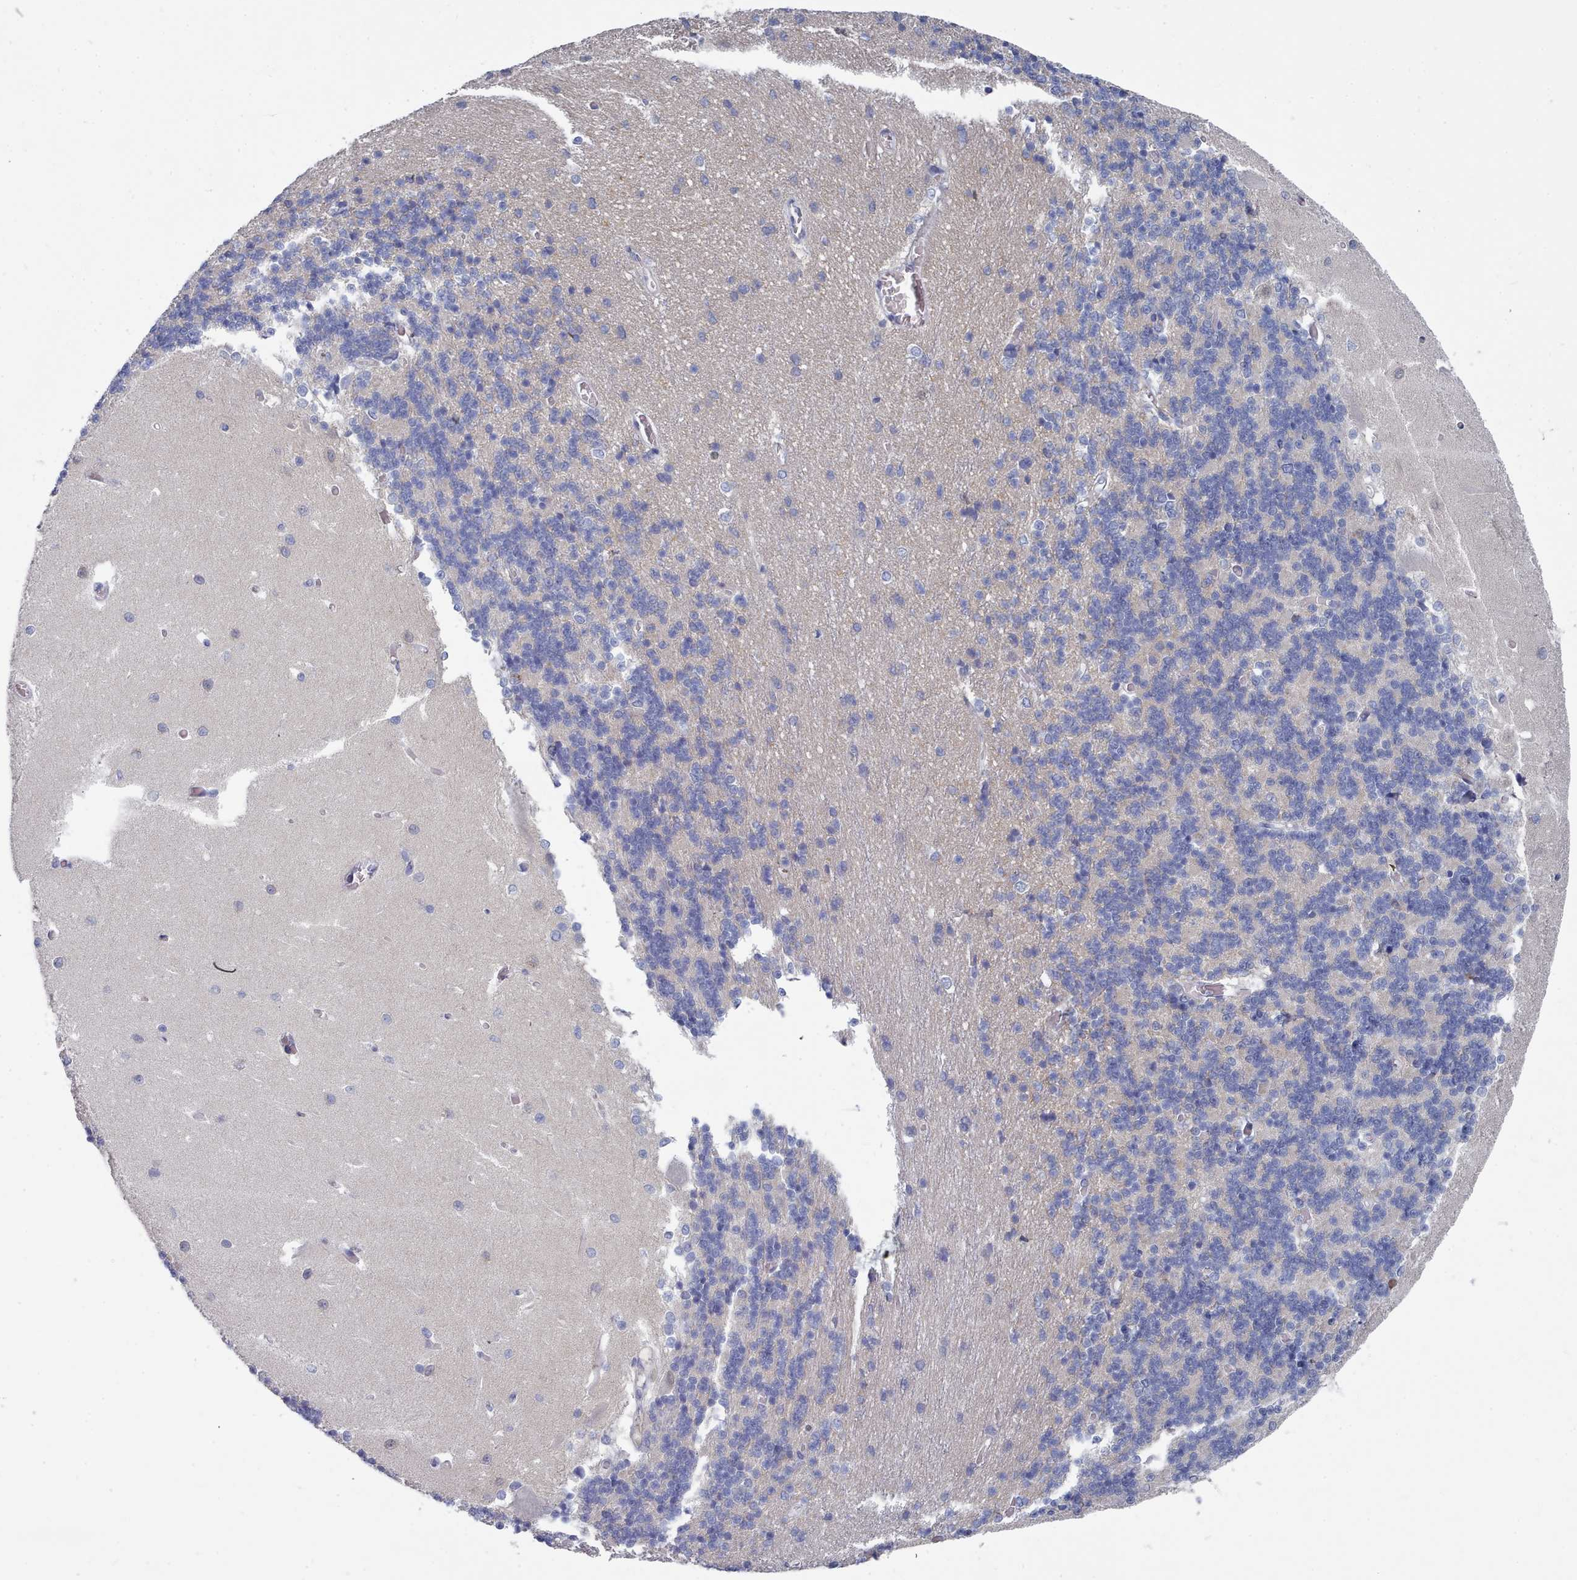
{"staining": {"intensity": "strong", "quantity": "<25%", "location": "nuclear"}, "tissue": "cerebellum", "cell_type": "Cells in granular layer", "image_type": "normal", "snomed": [{"axis": "morphology", "description": "Normal tissue, NOS"}, {"axis": "topography", "description": "Cerebellum"}], "caption": "Immunohistochemical staining of benign cerebellum exhibits <25% levels of strong nuclear protein staining in about <25% of cells in granular layer.", "gene": "ENSG00000285188", "patient": {"sex": "male", "age": 37}}